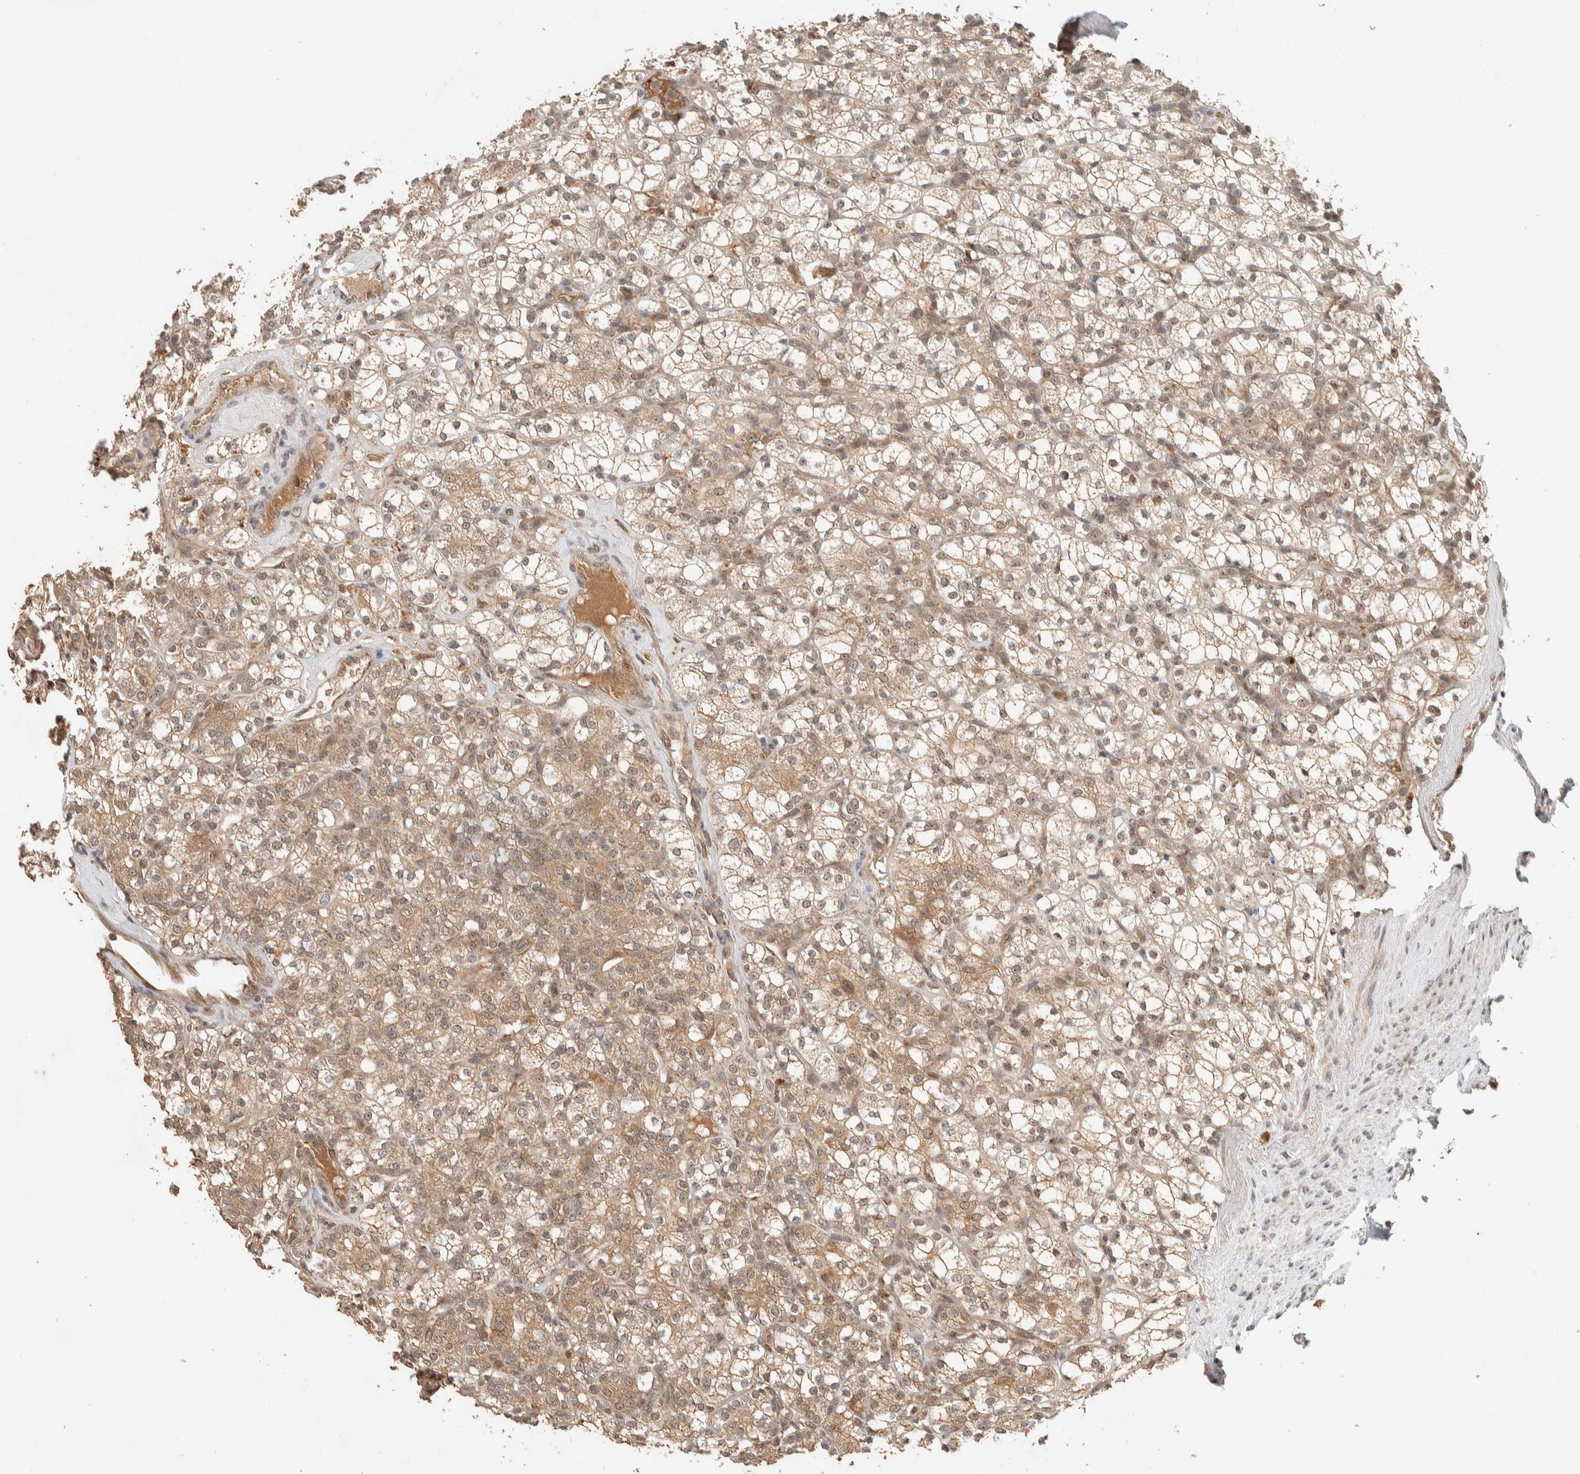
{"staining": {"intensity": "weak", "quantity": ">75%", "location": "cytoplasmic/membranous,nuclear"}, "tissue": "renal cancer", "cell_type": "Tumor cells", "image_type": "cancer", "snomed": [{"axis": "morphology", "description": "Adenocarcinoma, NOS"}, {"axis": "topography", "description": "Kidney"}], "caption": "Brown immunohistochemical staining in human renal cancer exhibits weak cytoplasmic/membranous and nuclear positivity in about >75% of tumor cells.", "gene": "ZBTB2", "patient": {"sex": "male", "age": 77}}